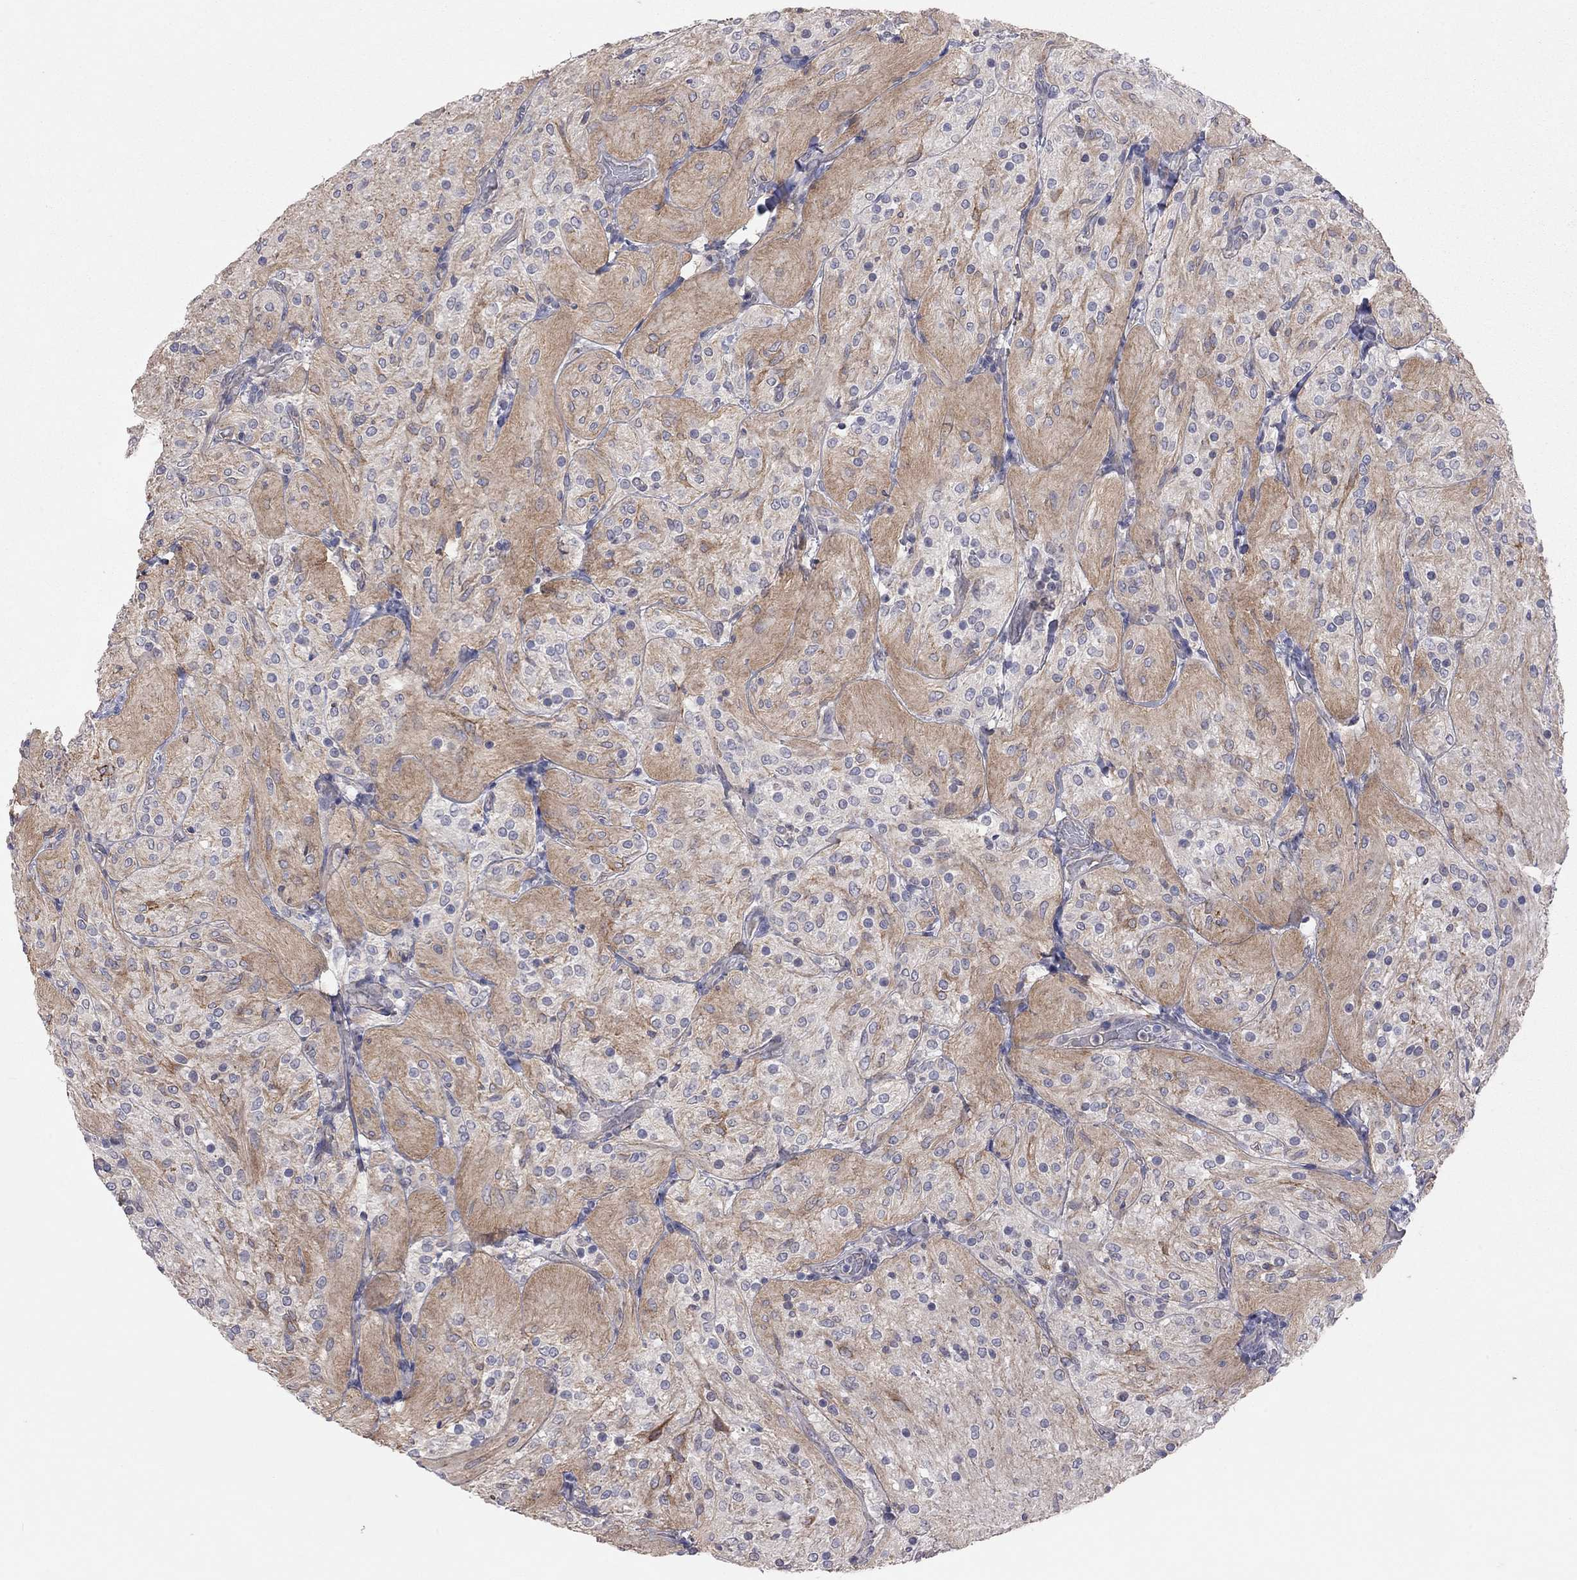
{"staining": {"intensity": "negative", "quantity": "none", "location": "none"}, "tissue": "glioma", "cell_type": "Tumor cells", "image_type": "cancer", "snomed": [{"axis": "morphology", "description": "Glioma, malignant, Low grade"}, {"axis": "topography", "description": "Brain"}], "caption": "DAB immunohistochemical staining of human glioma shows no significant positivity in tumor cells.", "gene": "KCNB1", "patient": {"sex": "male", "age": 3}}